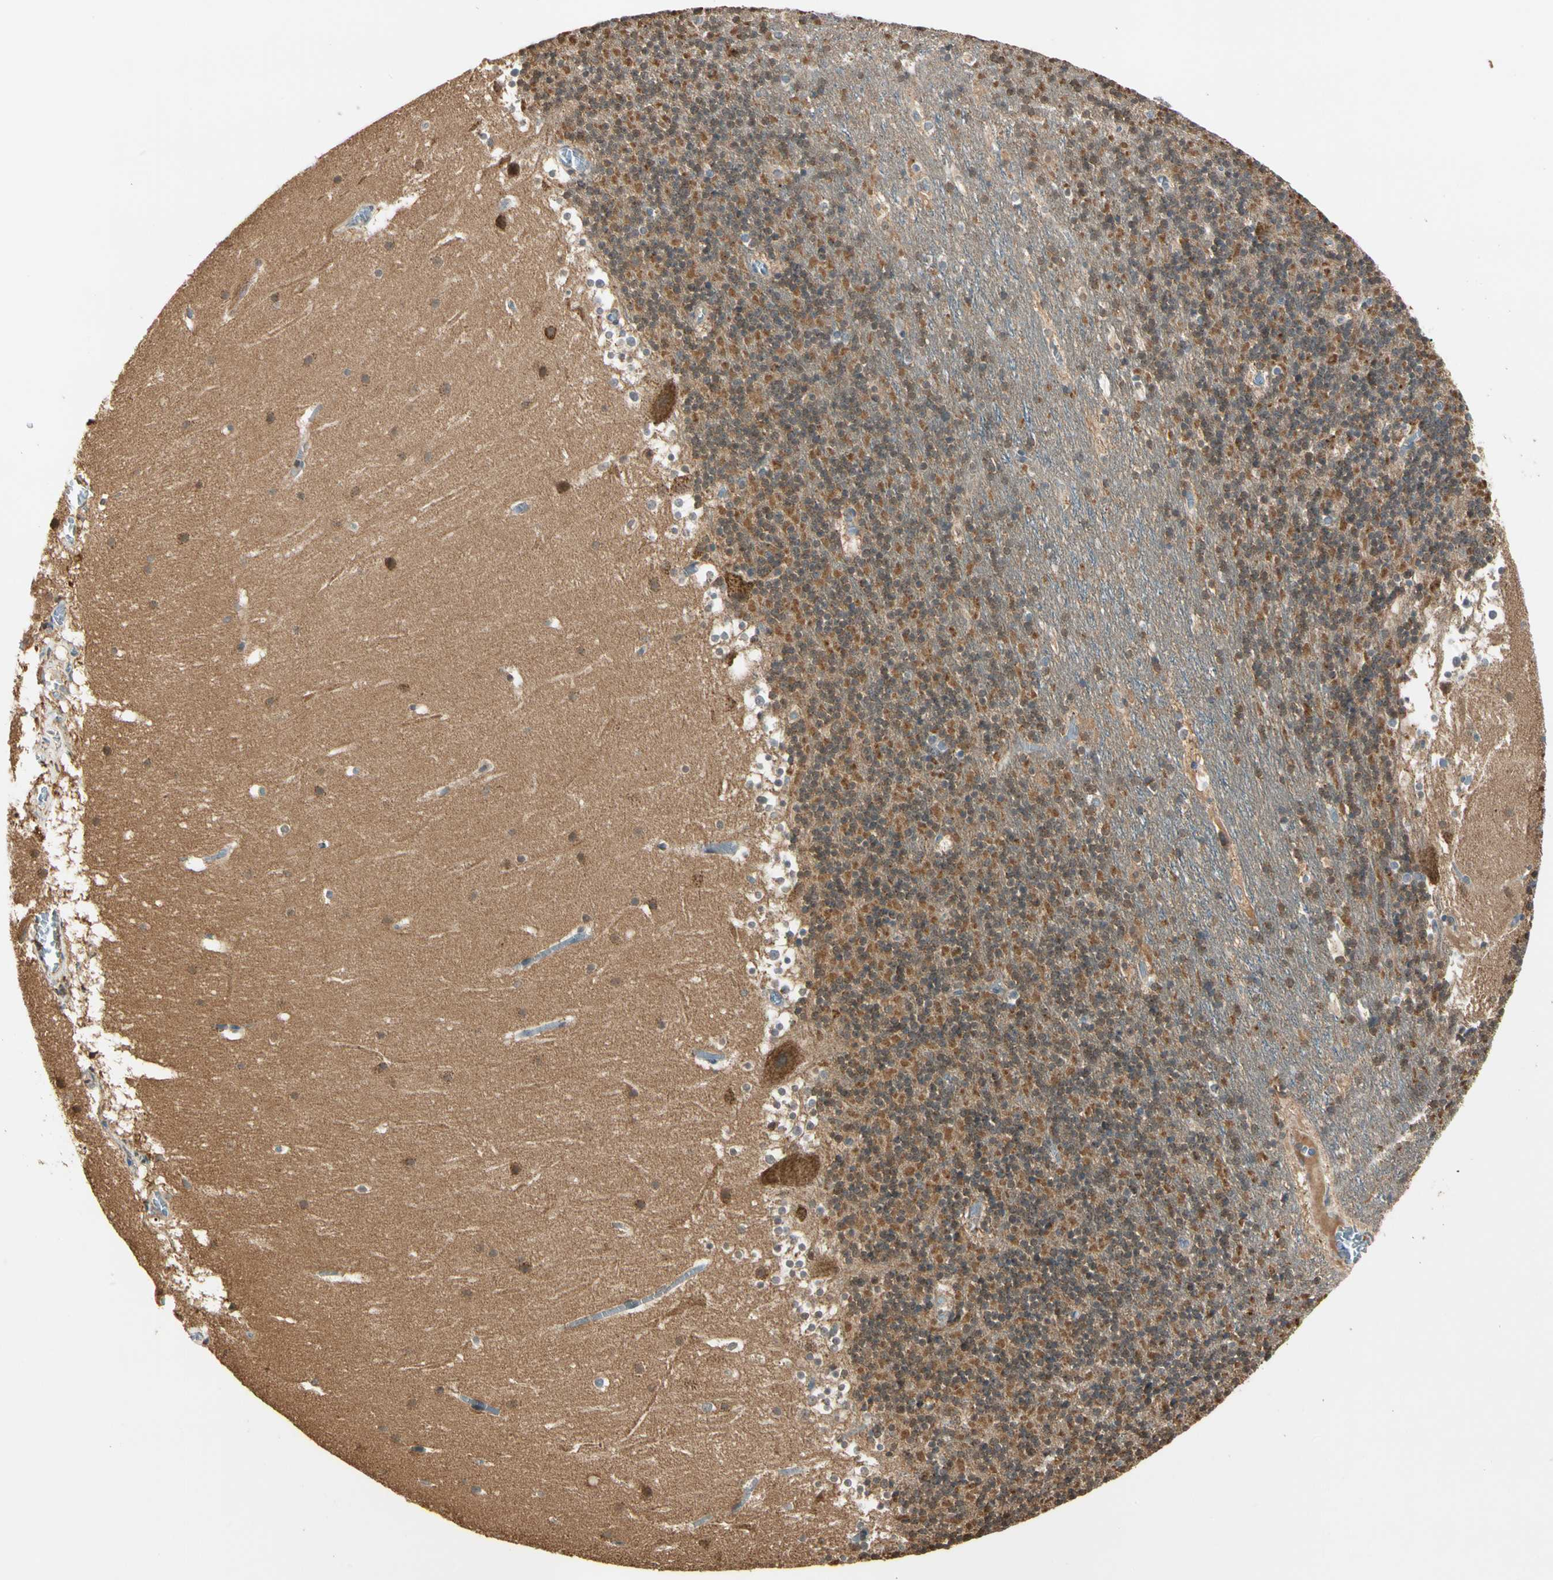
{"staining": {"intensity": "moderate", "quantity": ">75%", "location": "cytoplasmic/membranous"}, "tissue": "cerebellum", "cell_type": "Cells in granular layer", "image_type": "normal", "snomed": [{"axis": "morphology", "description": "Normal tissue, NOS"}, {"axis": "topography", "description": "Cerebellum"}], "caption": "Protein analysis of unremarkable cerebellum displays moderate cytoplasmic/membranous positivity in approximately >75% of cells in granular layer.", "gene": "PRDX5", "patient": {"sex": "male", "age": 45}}